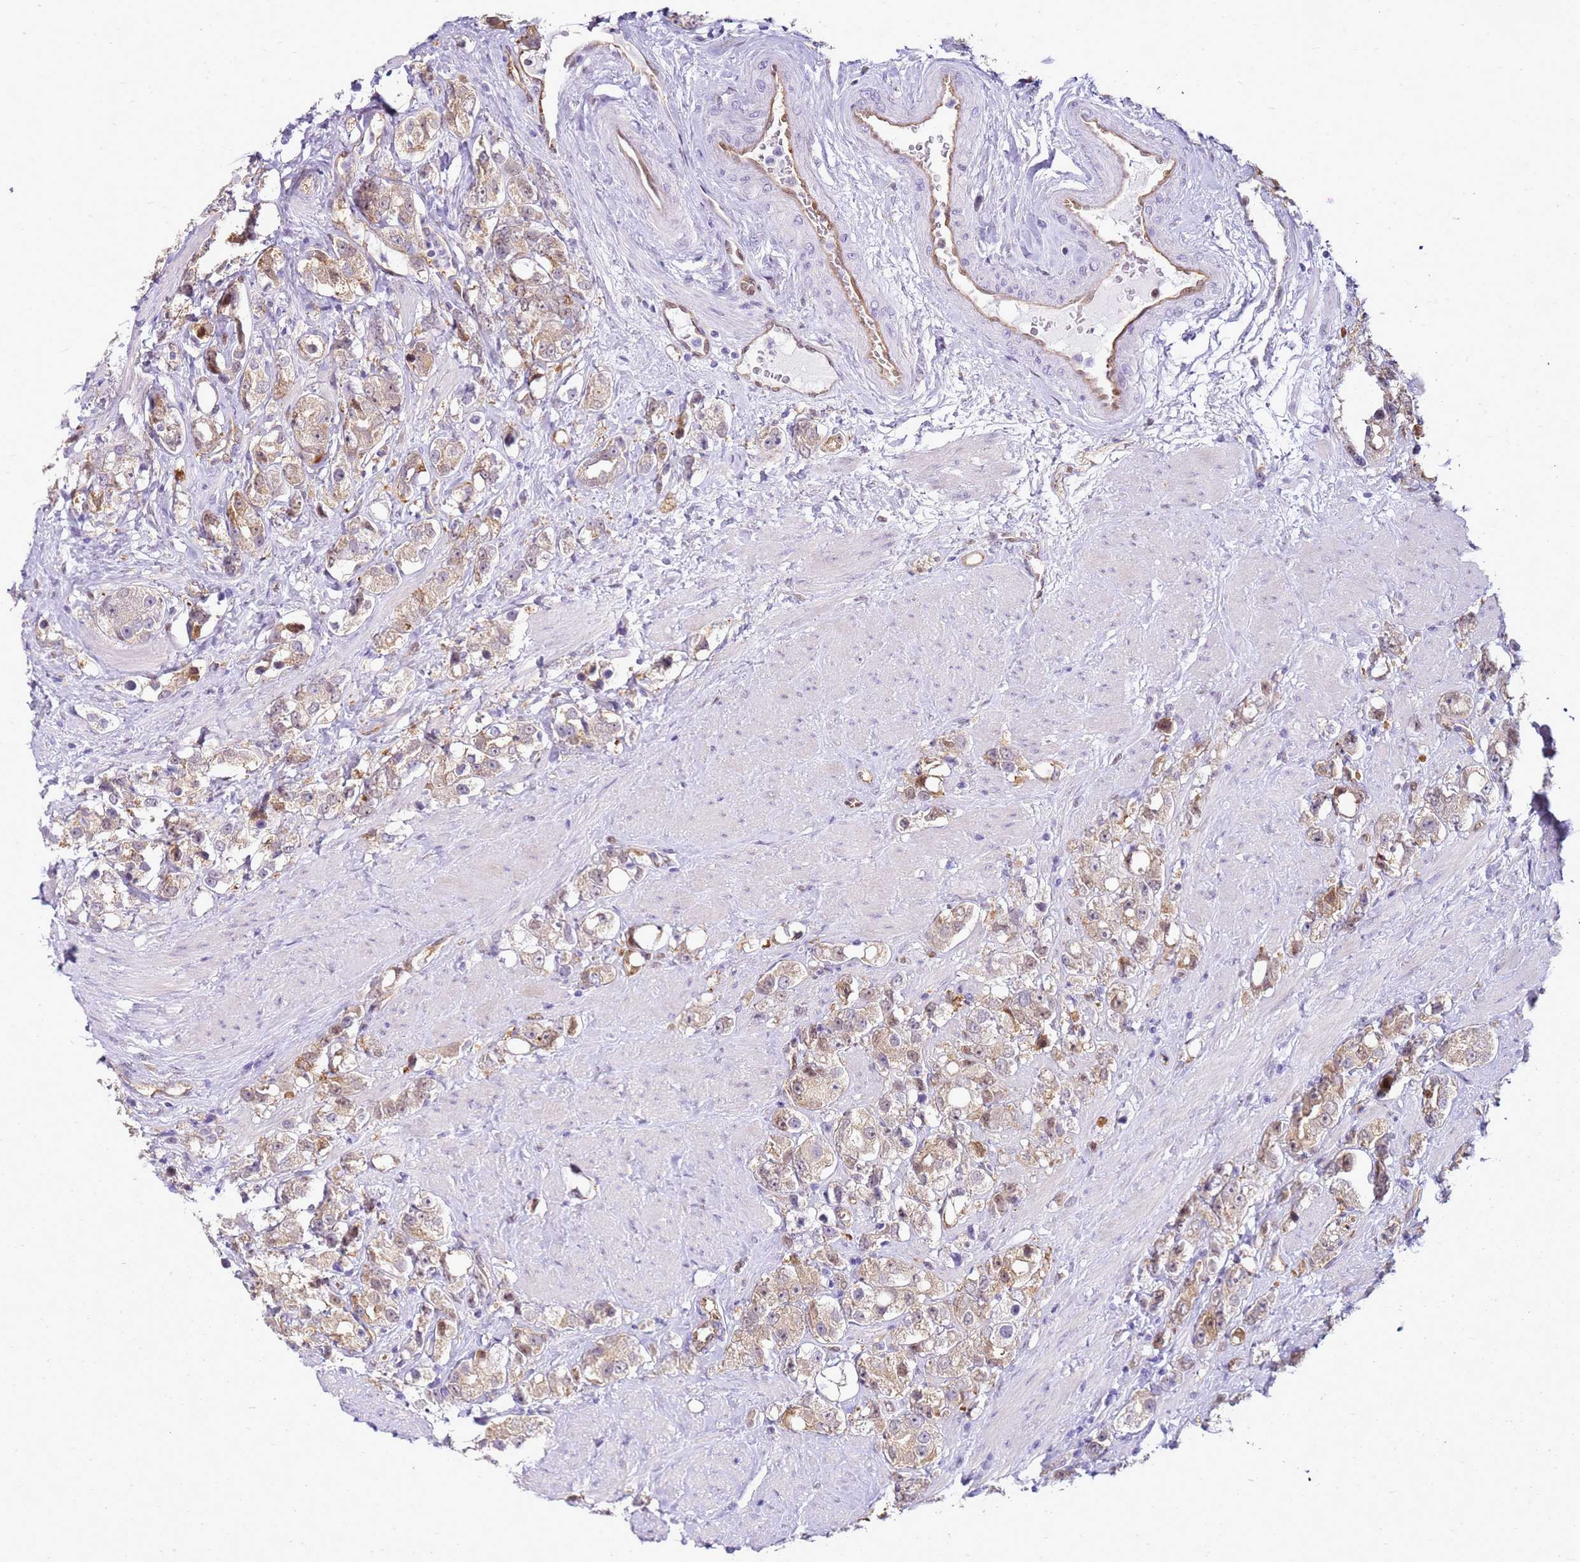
{"staining": {"intensity": "weak", "quantity": ">75%", "location": "cytoplasmic/membranous"}, "tissue": "prostate cancer", "cell_type": "Tumor cells", "image_type": "cancer", "snomed": [{"axis": "morphology", "description": "Adenocarcinoma, NOS"}, {"axis": "topography", "description": "Prostate"}], "caption": "Brown immunohistochemical staining in human prostate cancer displays weak cytoplasmic/membranous expression in approximately >75% of tumor cells.", "gene": "YWHAE", "patient": {"sex": "male", "age": 79}}